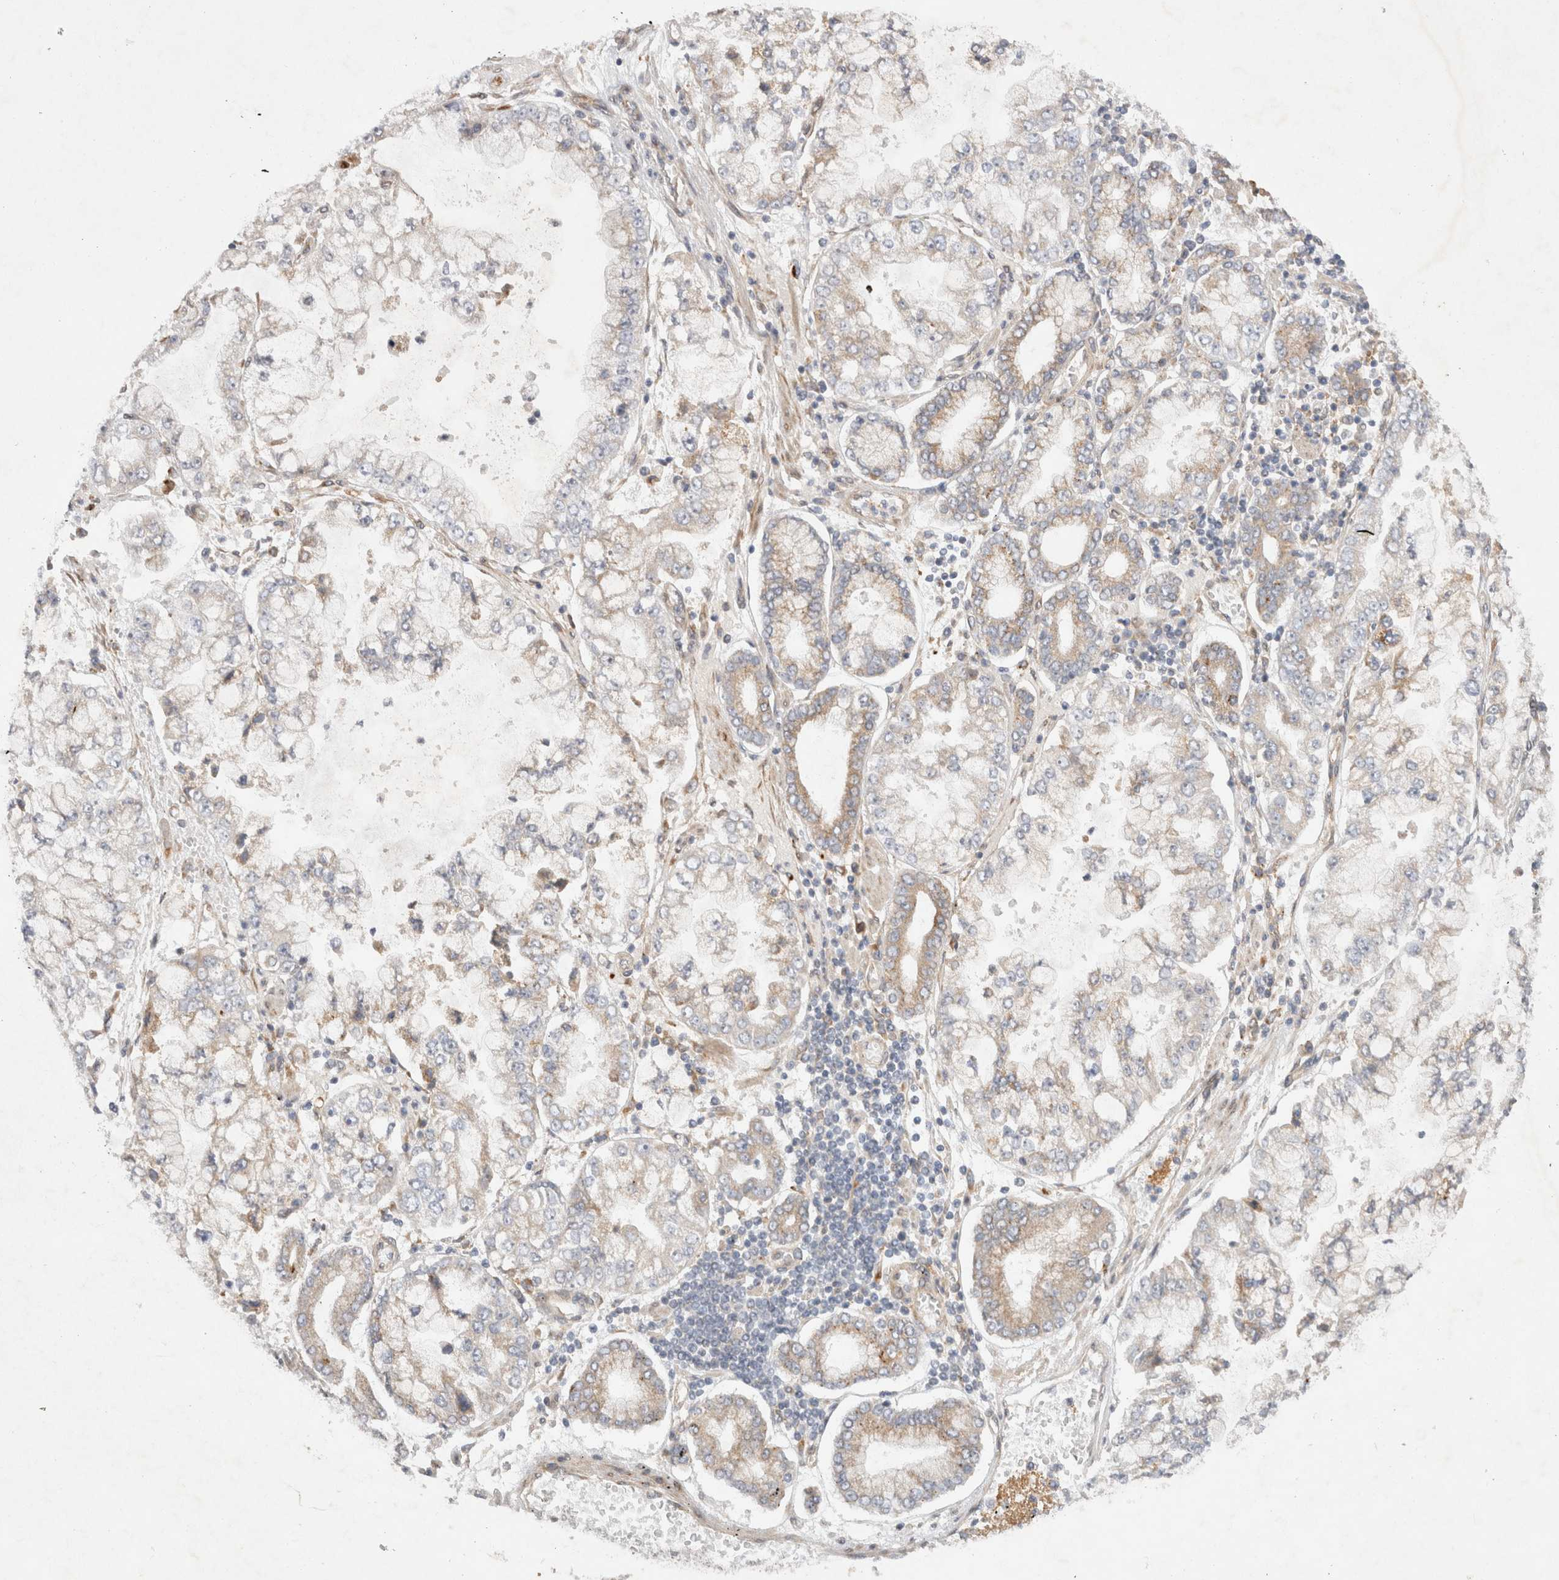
{"staining": {"intensity": "weak", "quantity": "25%-75%", "location": "cytoplasmic/membranous"}, "tissue": "stomach cancer", "cell_type": "Tumor cells", "image_type": "cancer", "snomed": [{"axis": "morphology", "description": "Adenocarcinoma, NOS"}, {"axis": "topography", "description": "Stomach"}], "caption": "Stomach cancer stained with a protein marker exhibits weak staining in tumor cells.", "gene": "NPC1", "patient": {"sex": "male", "age": 76}}